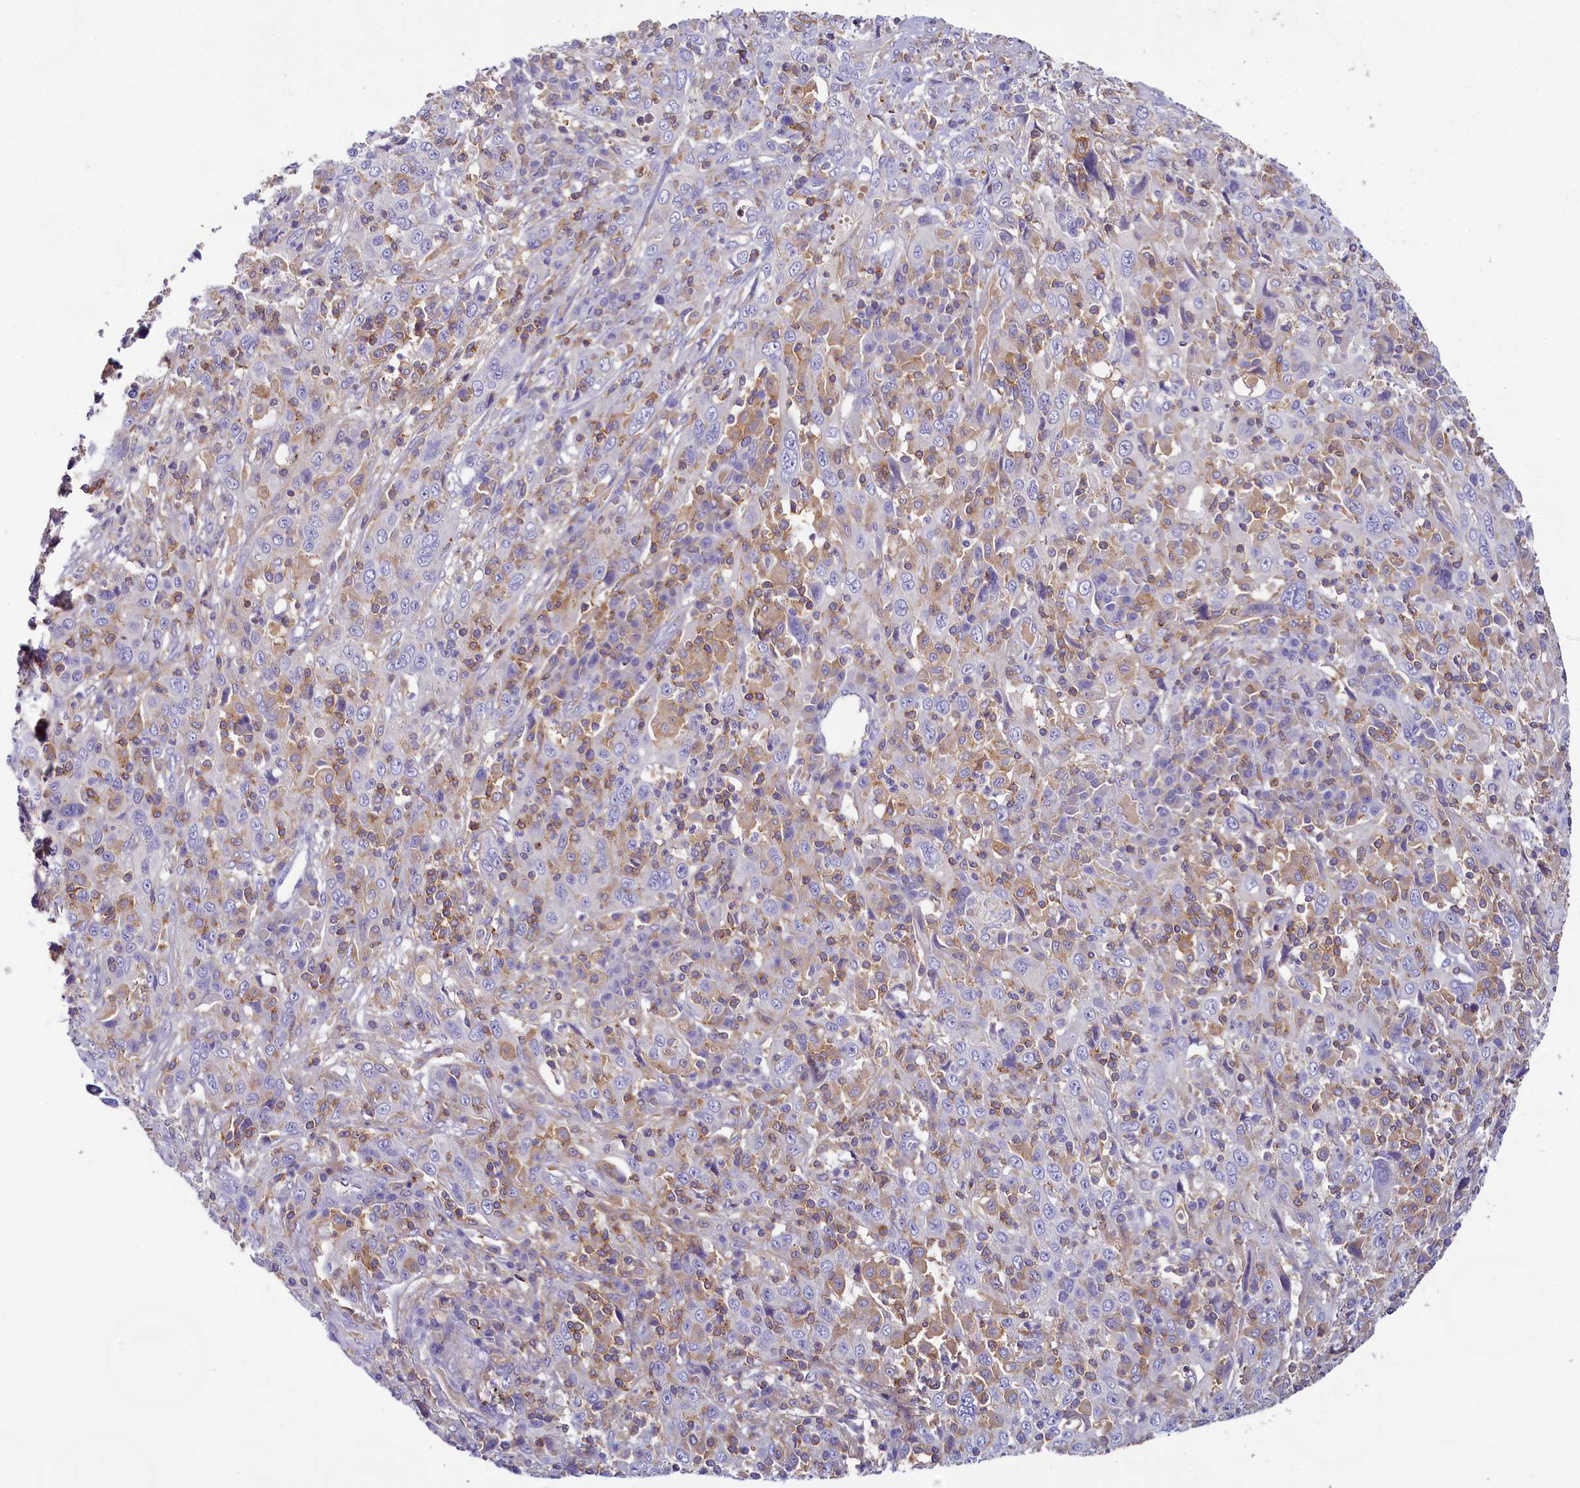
{"staining": {"intensity": "negative", "quantity": "none", "location": "none"}, "tissue": "cervical cancer", "cell_type": "Tumor cells", "image_type": "cancer", "snomed": [{"axis": "morphology", "description": "Squamous cell carcinoma, NOS"}, {"axis": "topography", "description": "Cervix"}], "caption": "DAB immunohistochemical staining of human cervical cancer (squamous cell carcinoma) shows no significant expression in tumor cells.", "gene": "FGFR2", "patient": {"sex": "female", "age": 46}}